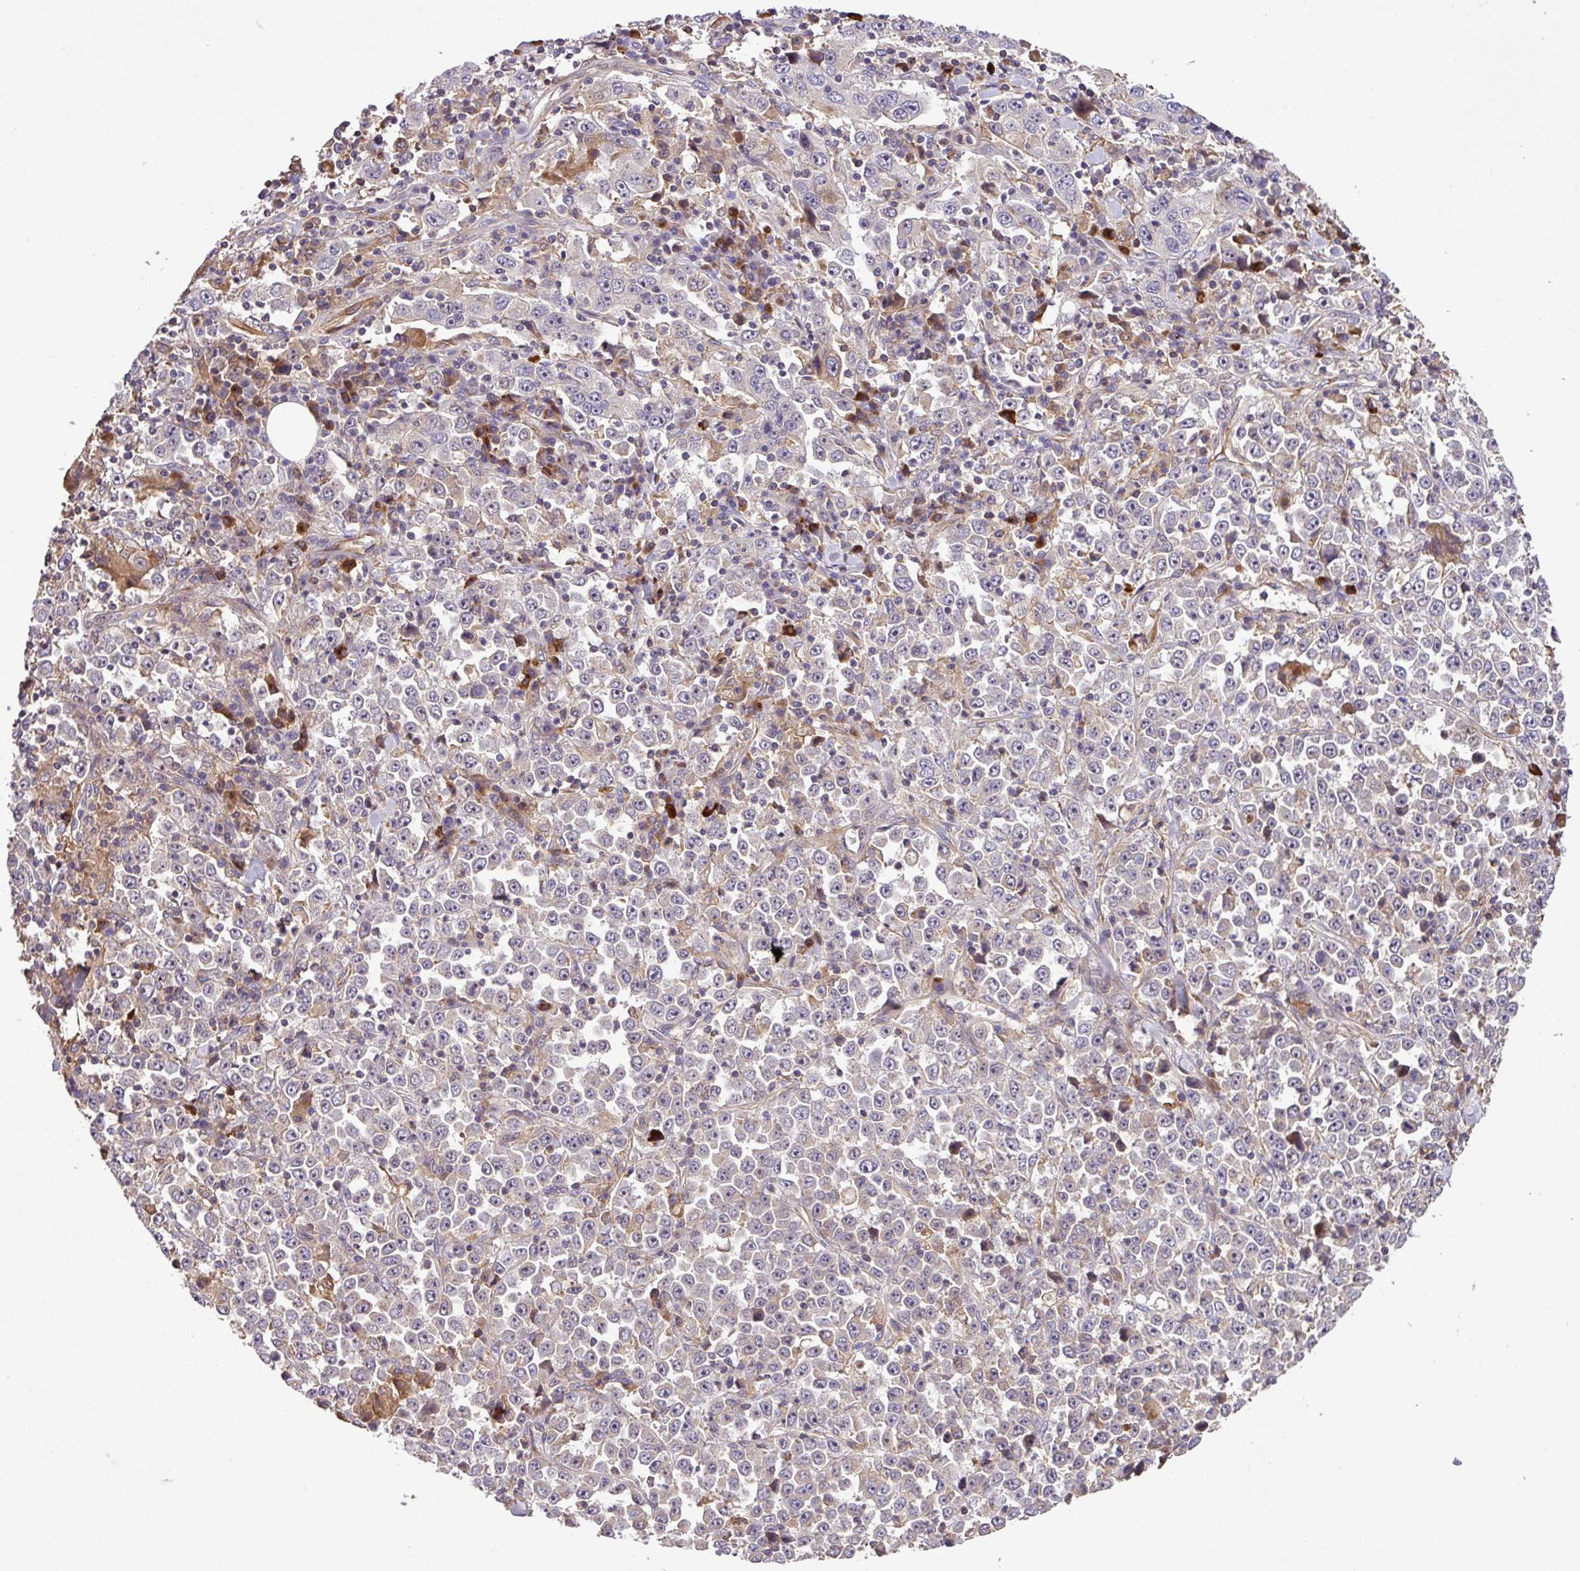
{"staining": {"intensity": "weak", "quantity": "<25%", "location": "cytoplasmic/membranous"}, "tissue": "stomach cancer", "cell_type": "Tumor cells", "image_type": "cancer", "snomed": [{"axis": "morphology", "description": "Normal tissue, NOS"}, {"axis": "morphology", "description": "Adenocarcinoma, NOS"}, {"axis": "topography", "description": "Stomach, upper"}, {"axis": "topography", "description": "Stomach"}], "caption": "The photomicrograph exhibits no staining of tumor cells in stomach cancer (adenocarcinoma). The staining was performed using DAB (3,3'-diaminobenzidine) to visualize the protein expression in brown, while the nuclei were stained in blue with hematoxylin (Magnification: 20x).", "gene": "ZNF266", "patient": {"sex": "male", "age": 59}}